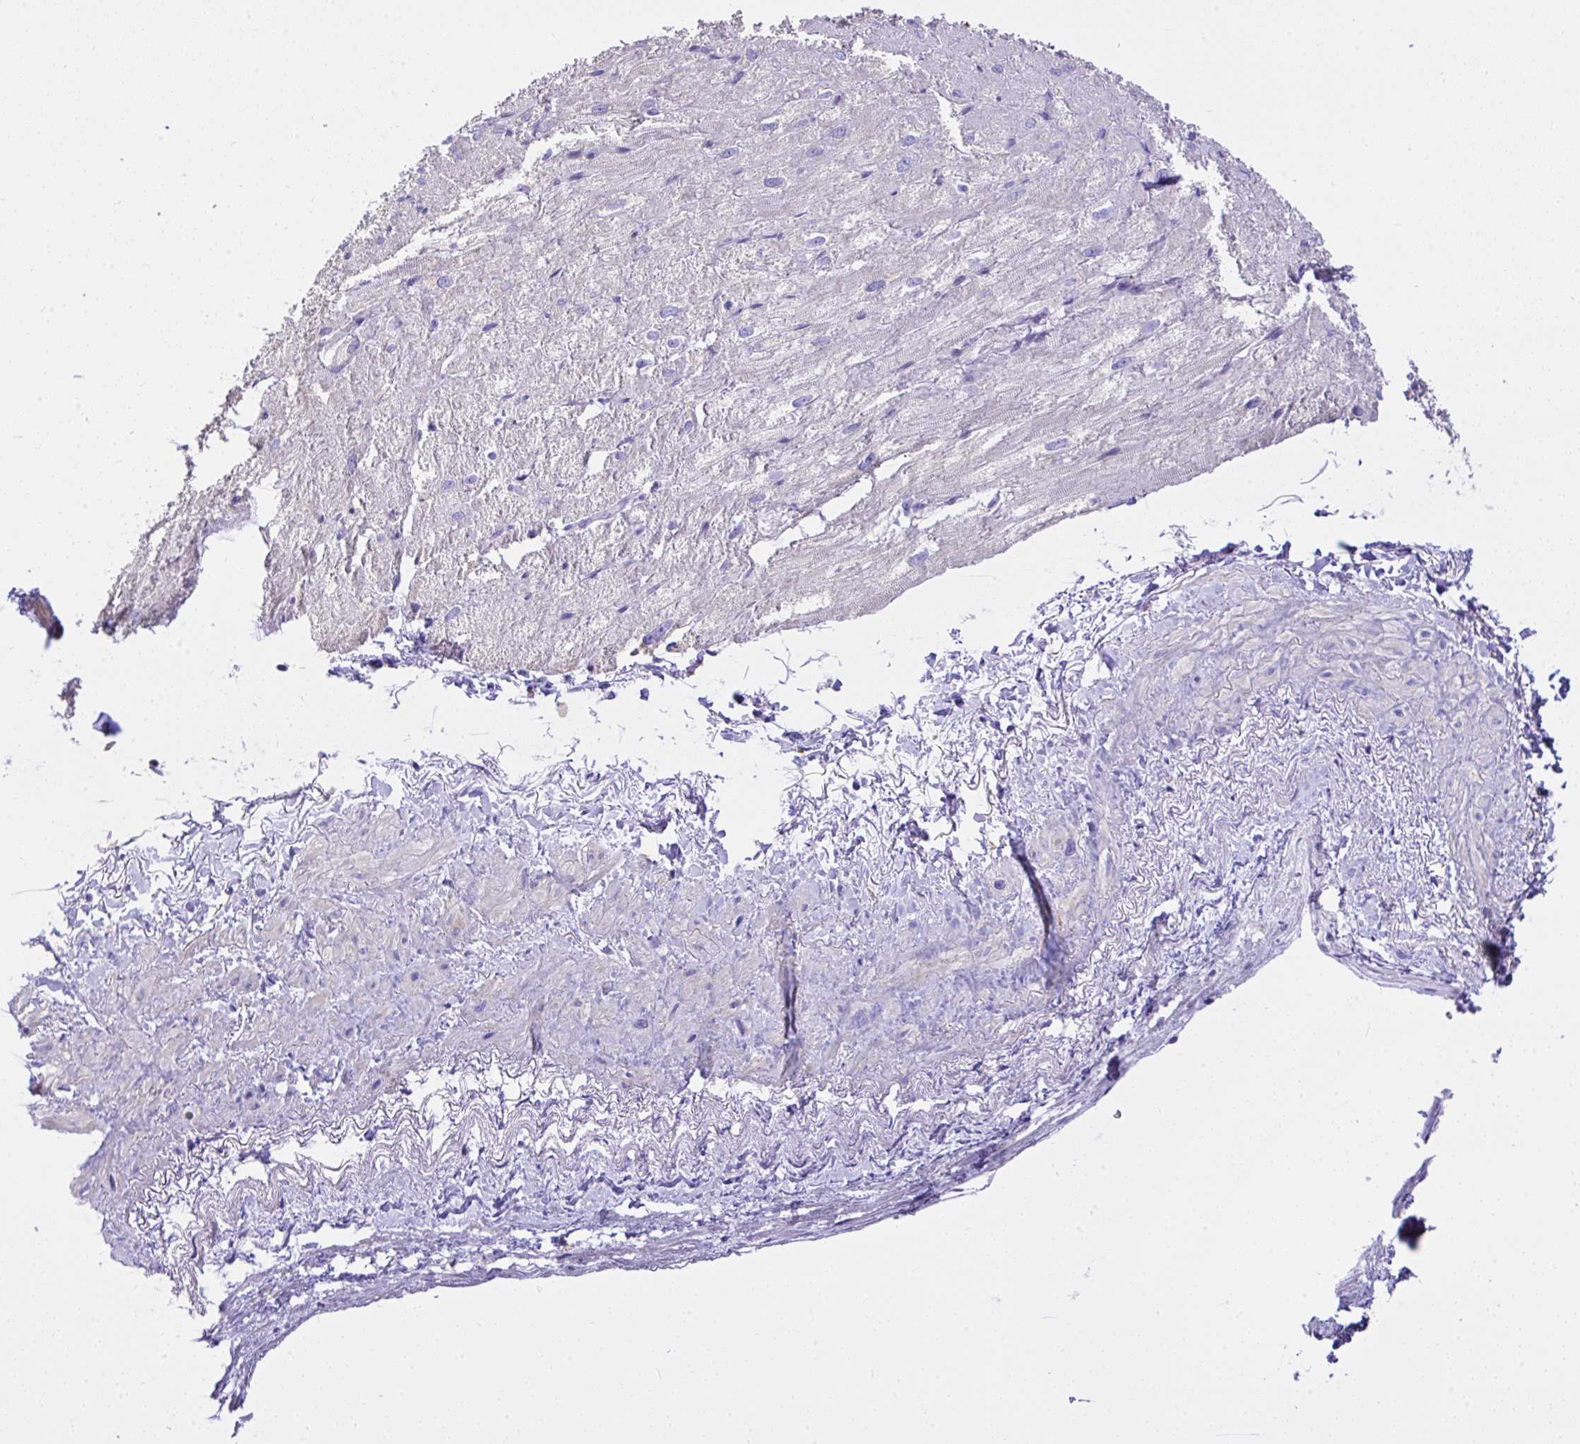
{"staining": {"intensity": "negative", "quantity": "none", "location": "none"}, "tissue": "heart muscle", "cell_type": "Cardiomyocytes", "image_type": "normal", "snomed": [{"axis": "morphology", "description": "Normal tissue, NOS"}, {"axis": "topography", "description": "Heart"}], "caption": "A high-resolution photomicrograph shows immunohistochemistry staining of unremarkable heart muscle, which exhibits no significant positivity in cardiomyocytes. The staining is performed using DAB (3,3'-diaminobenzidine) brown chromogen with nuclei counter-stained in using hematoxylin.", "gene": "CCDC142", "patient": {"sex": "male", "age": 62}}